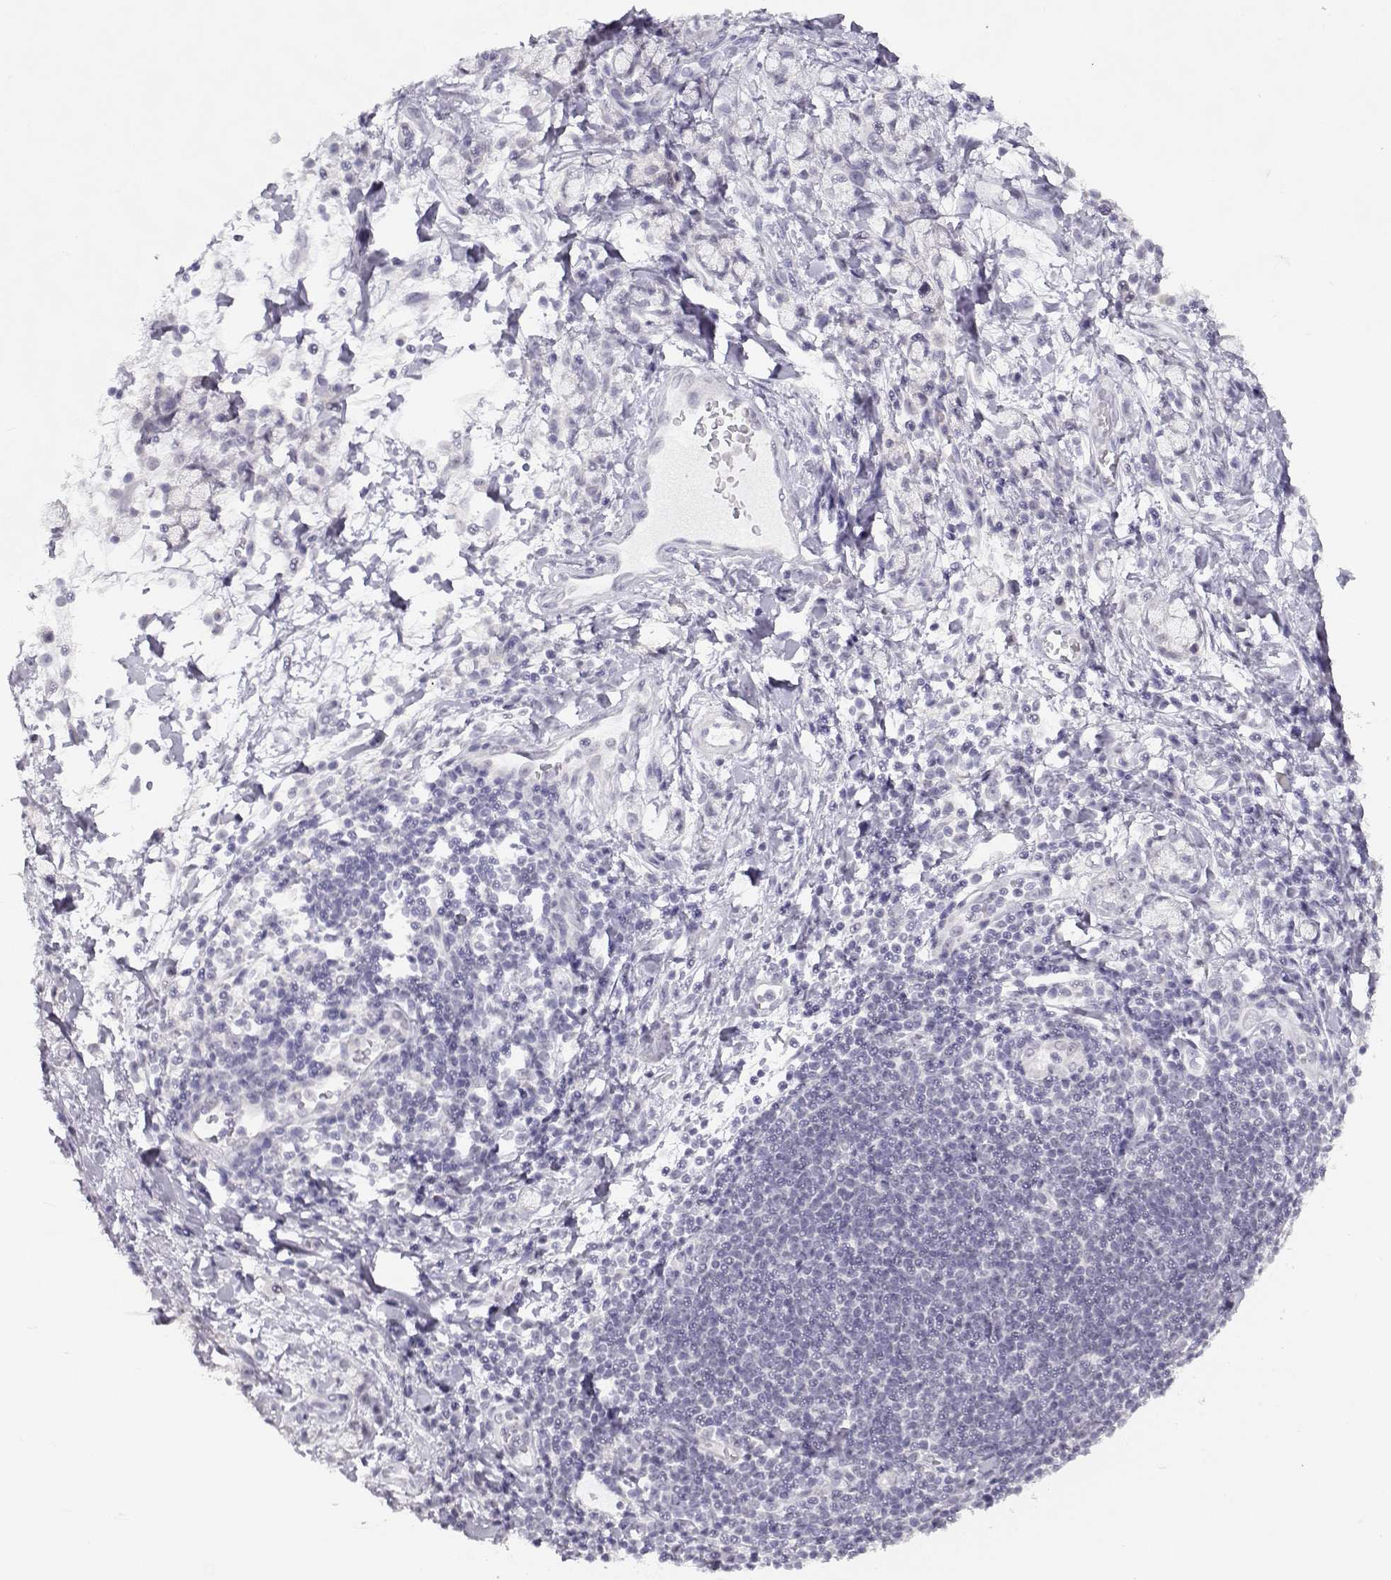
{"staining": {"intensity": "negative", "quantity": "none", "location": "none"}, "tissue": "stomach cancer", "cell_type": "Tumor cells", "image_type": "cancer", "snomed": [{"axis": "morphology", "description": "Adenocarcinoma, NOS"}, {"axis": "topography", "description": "Stomach"}], "caption": "Stomach adenocarcinoma stained for a protein using IHC reveals no positivity tumor cells.", "gene": "IMPG1", "patient": {"sex": "male", "age": 58}}